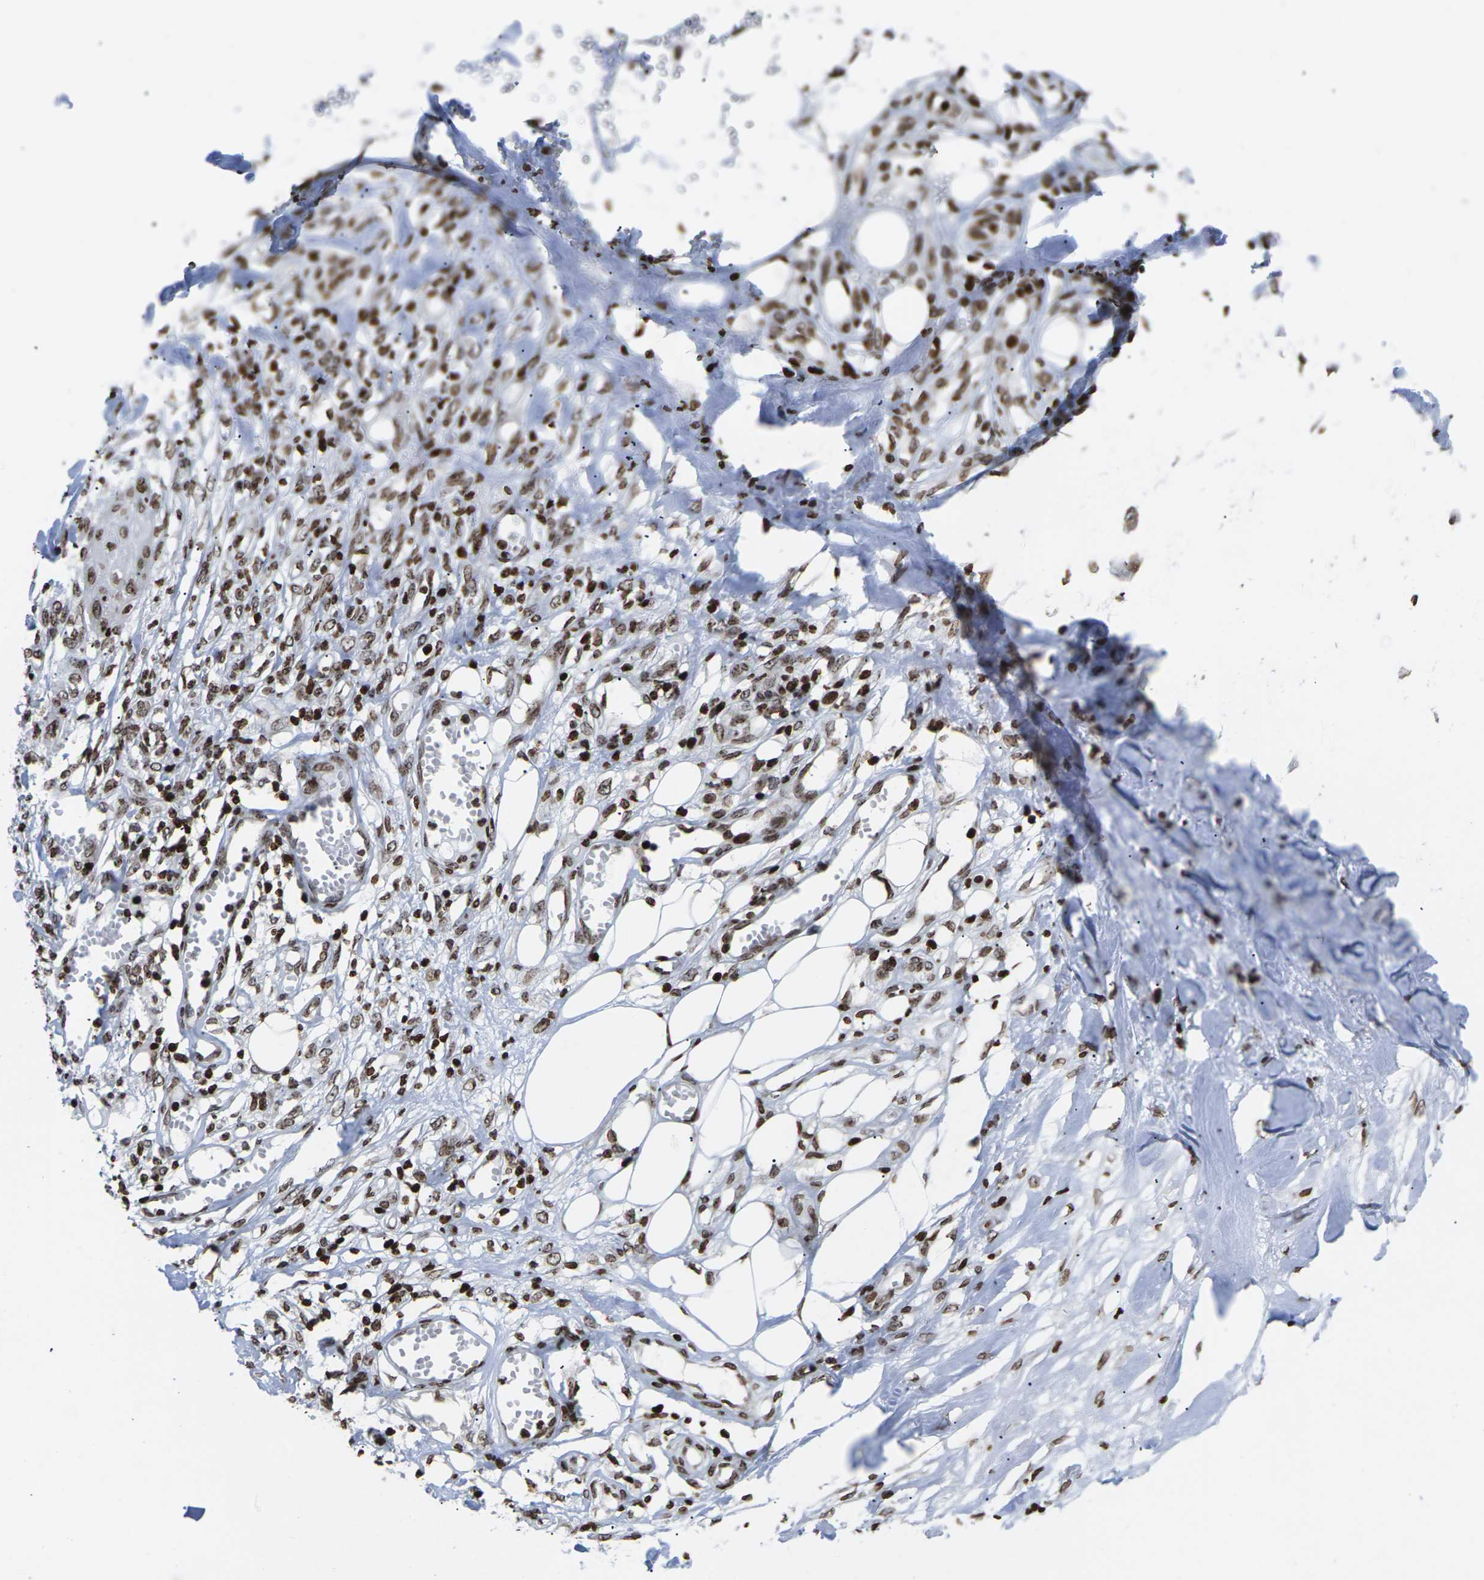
{"staining": {"intensity": "moderate", "quantity": ">75%", "location": "cytoplasmic/membranous,nuclear"}, "tissue": "skin cancer", "cell_type": "Tumor cells", "image_type": "cancer", "snomed": [{"axis": "morphology", "description": "Squamous cell carcinoma, NOS"}, {"axis": "topography", "description": "Skin"}], "caption": "Skin cancer (squamous cell carcinoma) stained with immunohistochemistry demonstrates moderate cytoplasmic/membranous and nuclear expression in about >75% of tumor cells. (Stains: DAB in brown, nuclei in blue, Microscopy: brightfield microscopy at high magnification).", "gene": "H1-4", "patient": {"sex": "male", "age": 74}}